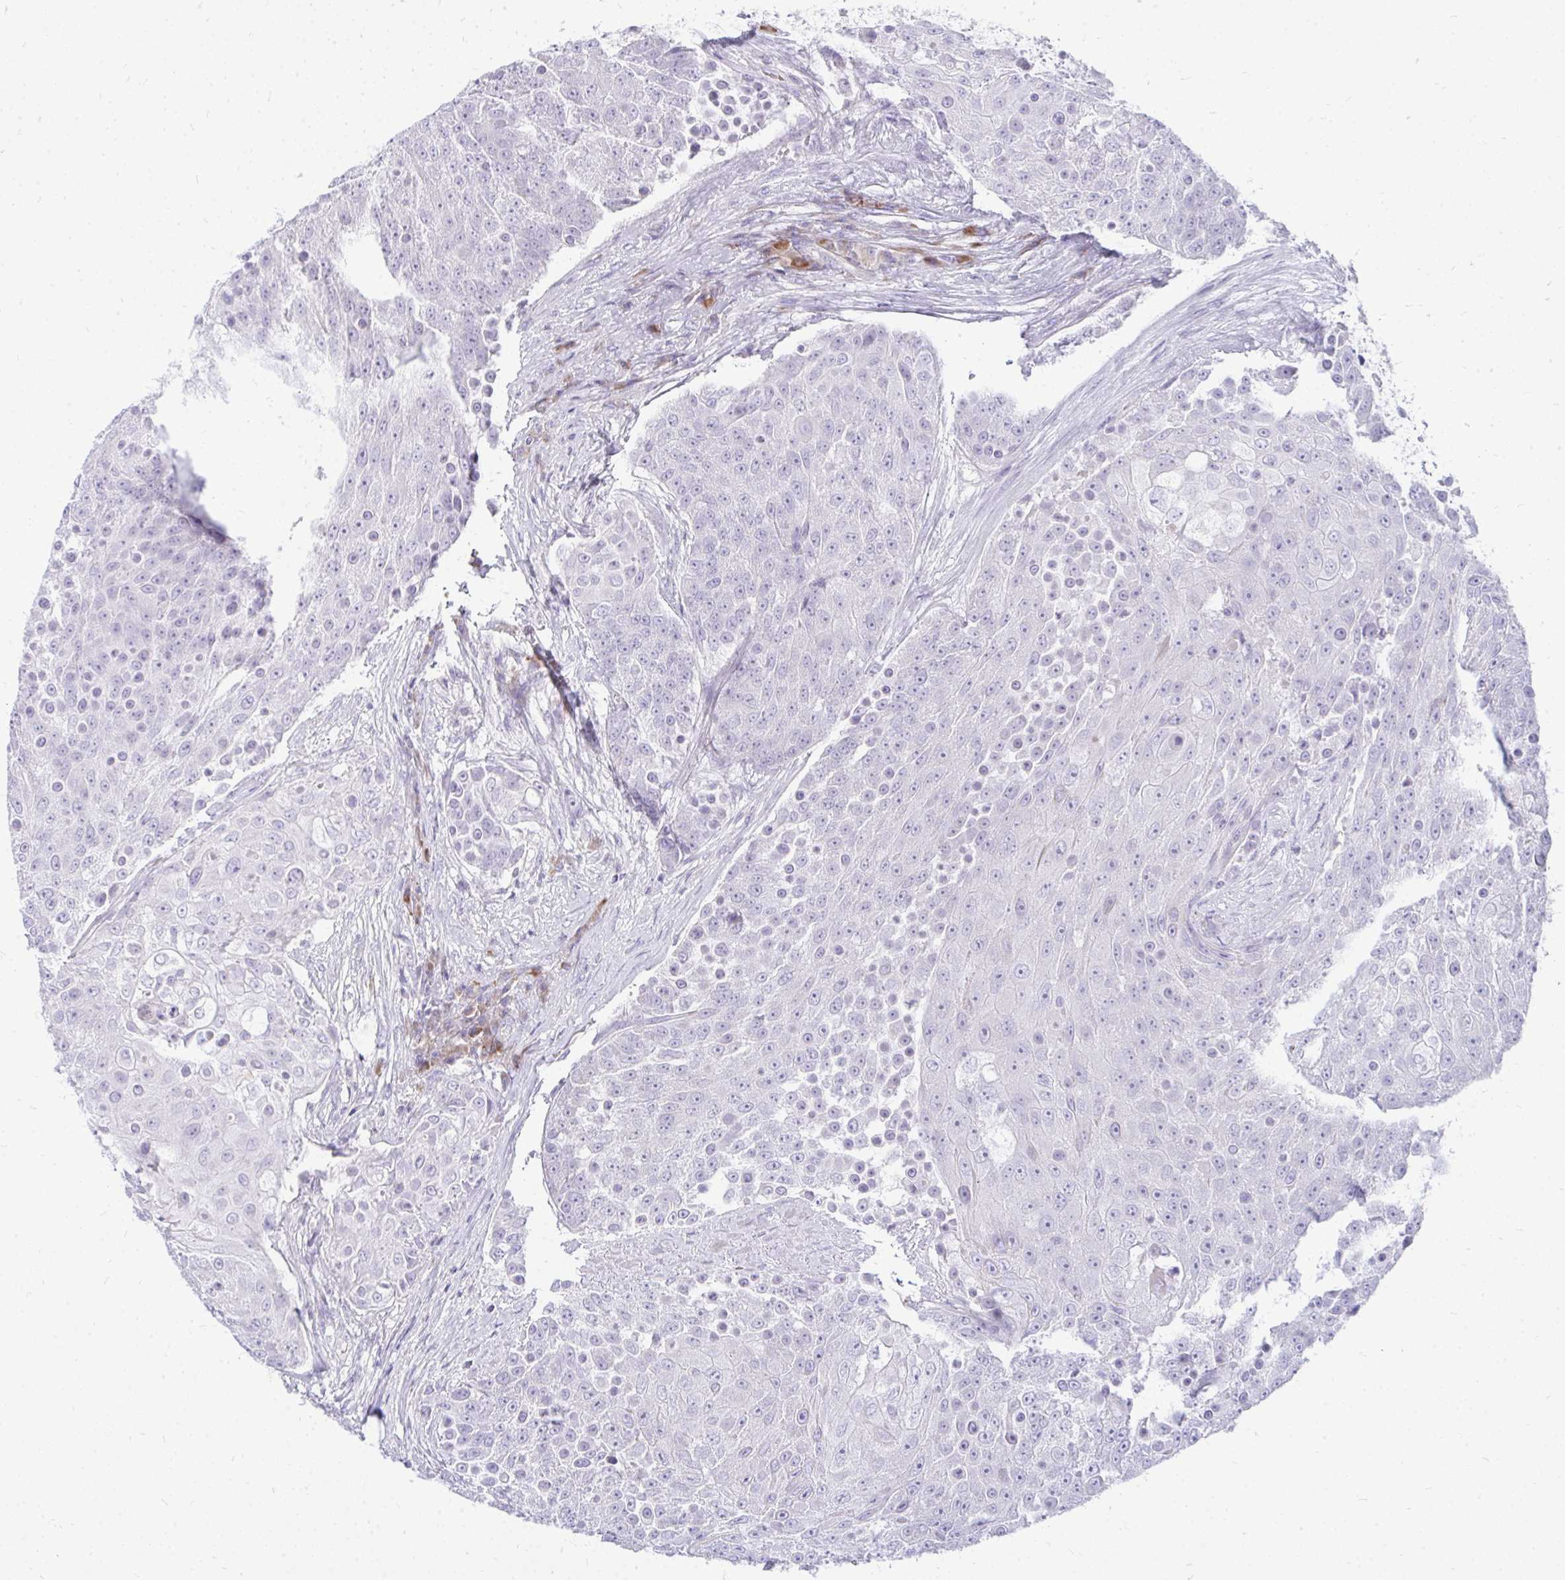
{"staining": {"intensity": "negative", "quantity": "none", "location": "none"}, "tissue": "urothelial cancer", "cell_type": "Tumor cells", "image_type": "cancer", "snomed": [{"axis": "morphology", "description": "Urothelial carcinoma, High grade"}, {"axis": "topography", "description": "Urinary bladder"}], "caption": "An immunohistochemistry (IHC) histopathology image of urothelial cancer is shown. There is no staining in tumor cells of urothelial cancer.", "gene": "TSPEAR", "patient": {"sex": "female", "age": 63}}